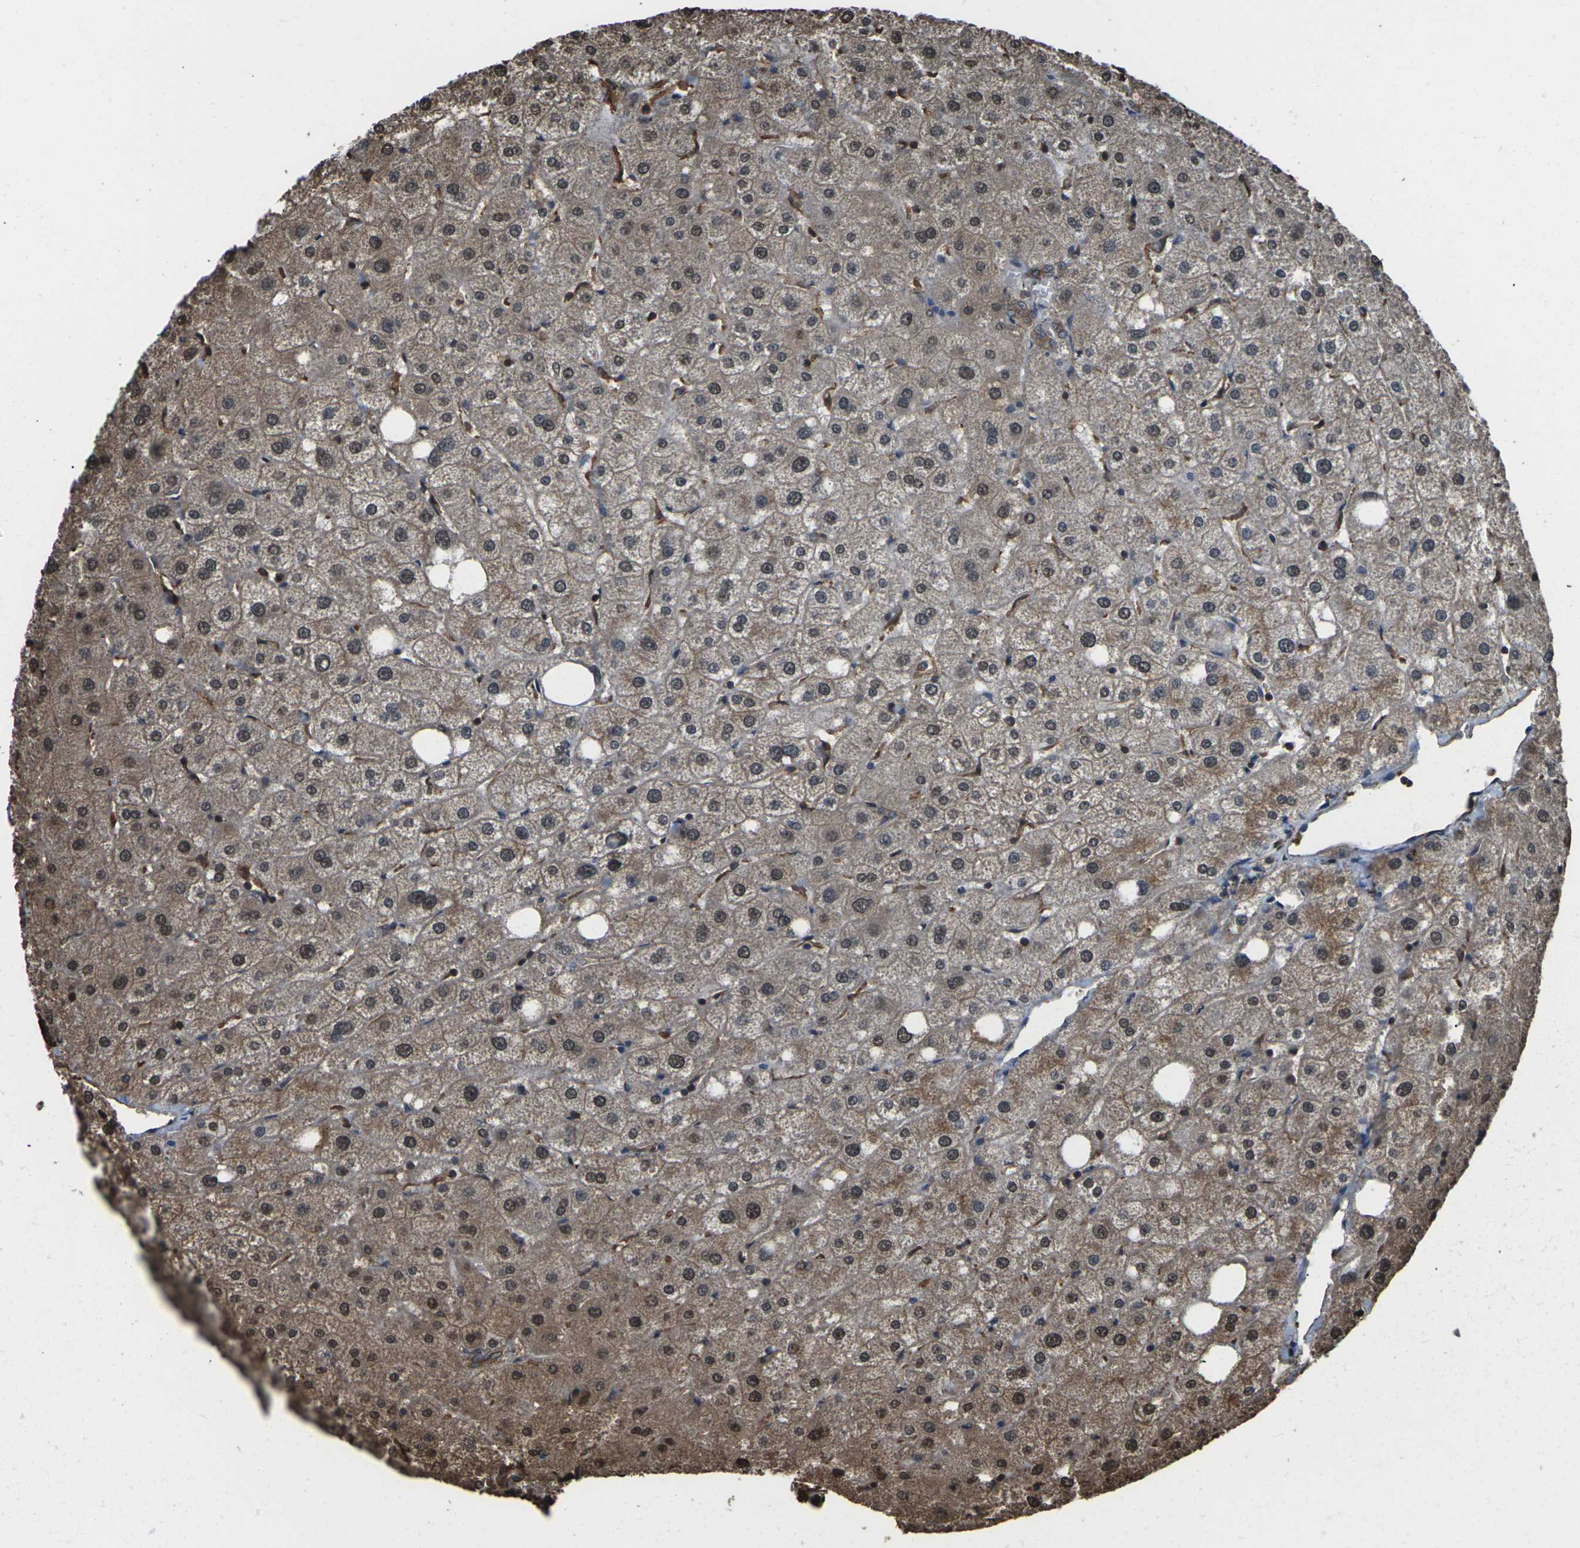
{"staining": {"intensity": "moderate", "quantity": ">75%", "location": "cytoplasmic/membranous"}, "tissue": "liver", "cell_type": "Cholangiocytes", "image_type": "normal", "snomed": [{"axis": "morphology", "description": "Normal tissue, NOS"}, {"axis": "topography", "description": "Liver"}], "caption": "This is an image of immunohistochemistry (IHC) staining of unremarkable liver, which shows moderate positivity in the cytoplasmic/membranous of cholangiocytes.", "gene": "DHPS", "patient": {"sex": "male", "age": 73}}